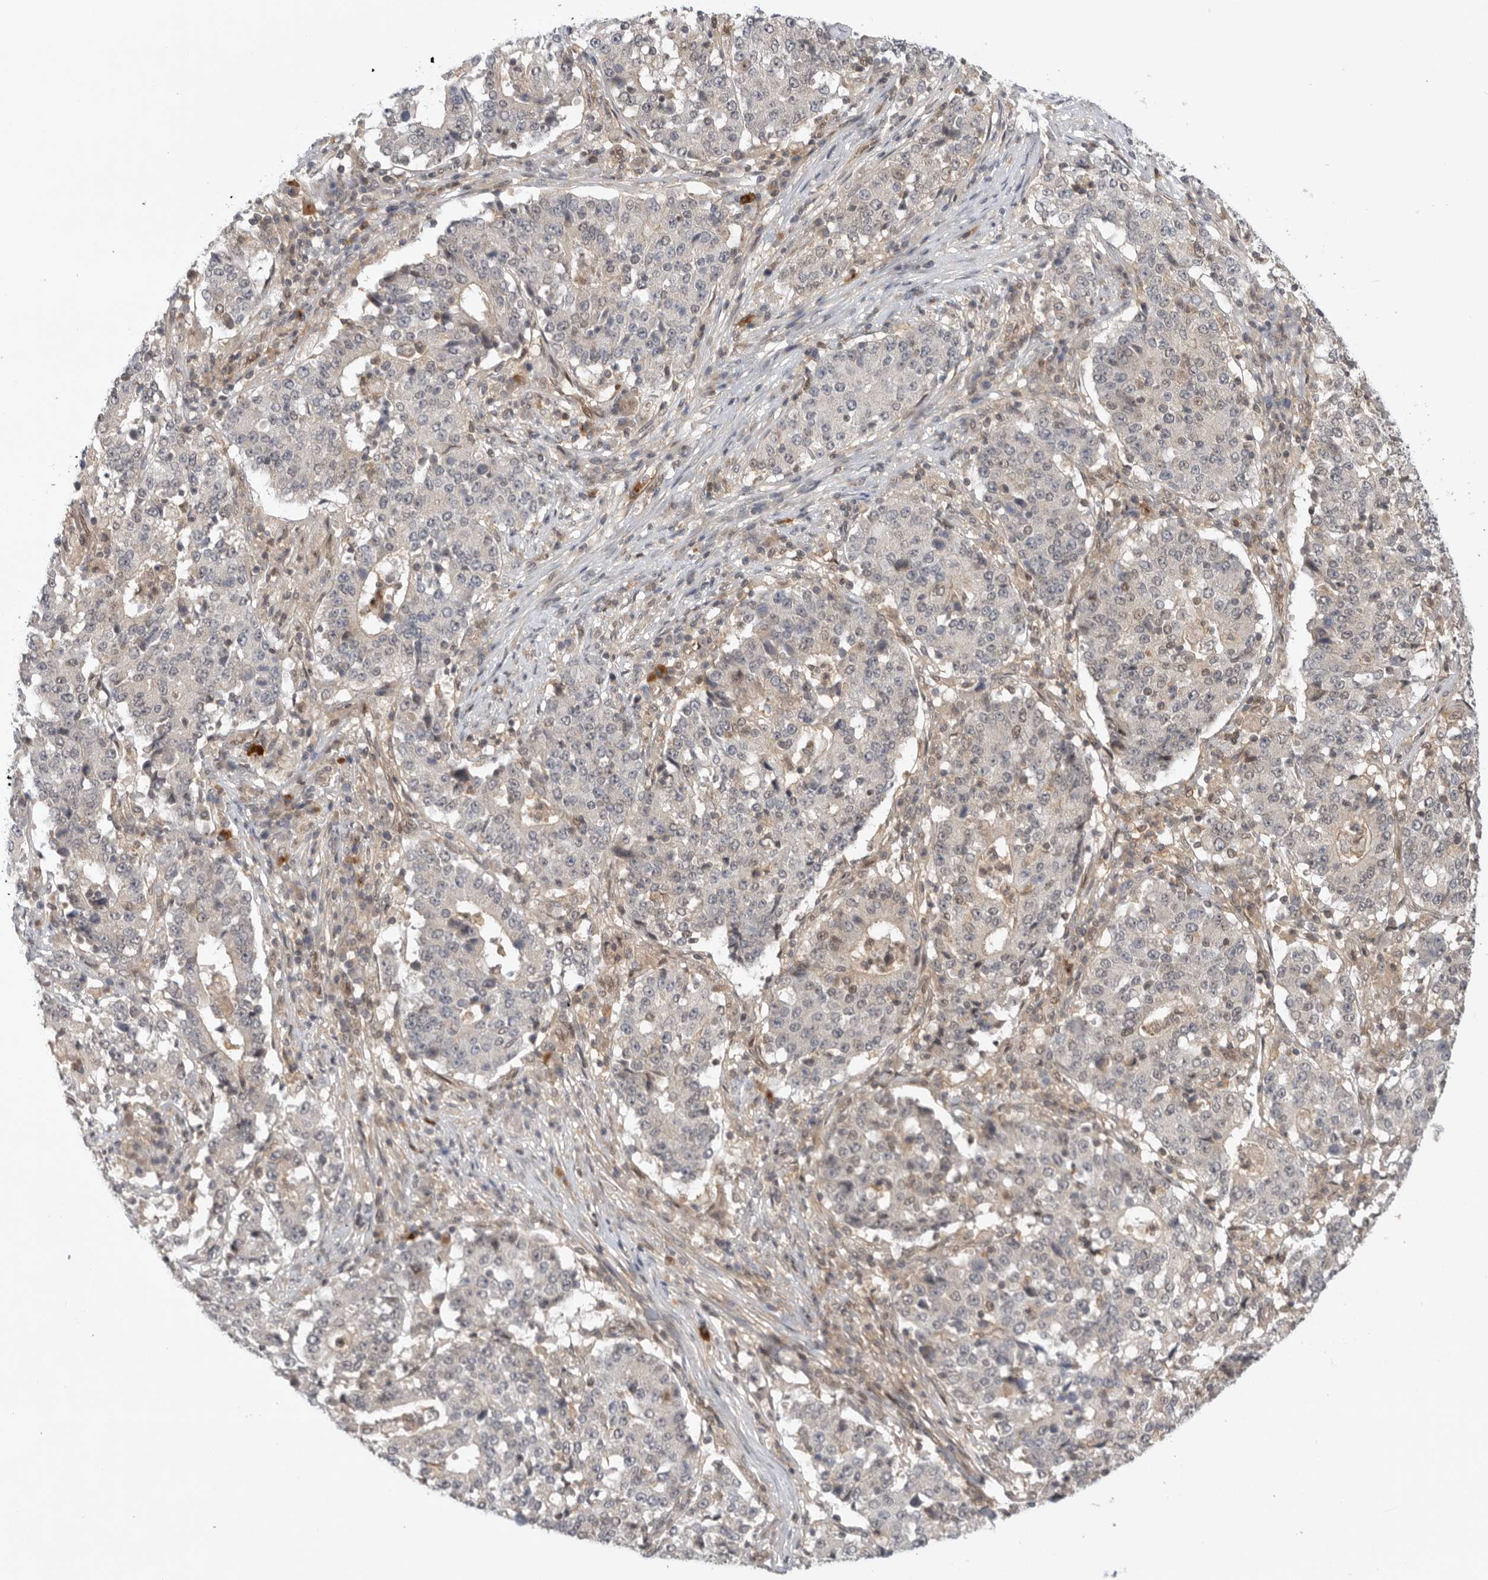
{"staining": {"intensity": "negative", "quantity": "none", "location": "none"}, "tissue": "stomach cancer", "cell_type": "Tumor cells", "image_type": "cancer", "snomed": [{"axis": "morphology", "description": "Adenocarcinoma, NOS"}, {"axis": "topography", "description": "Stomach"}], "caption": "Human stomach cancer (adenocarcinoma) stained for a protein using IHC displays no expression in tumor cells.", "gene": "DCAF8", "patient": {"sex": "male", "age": 59}}